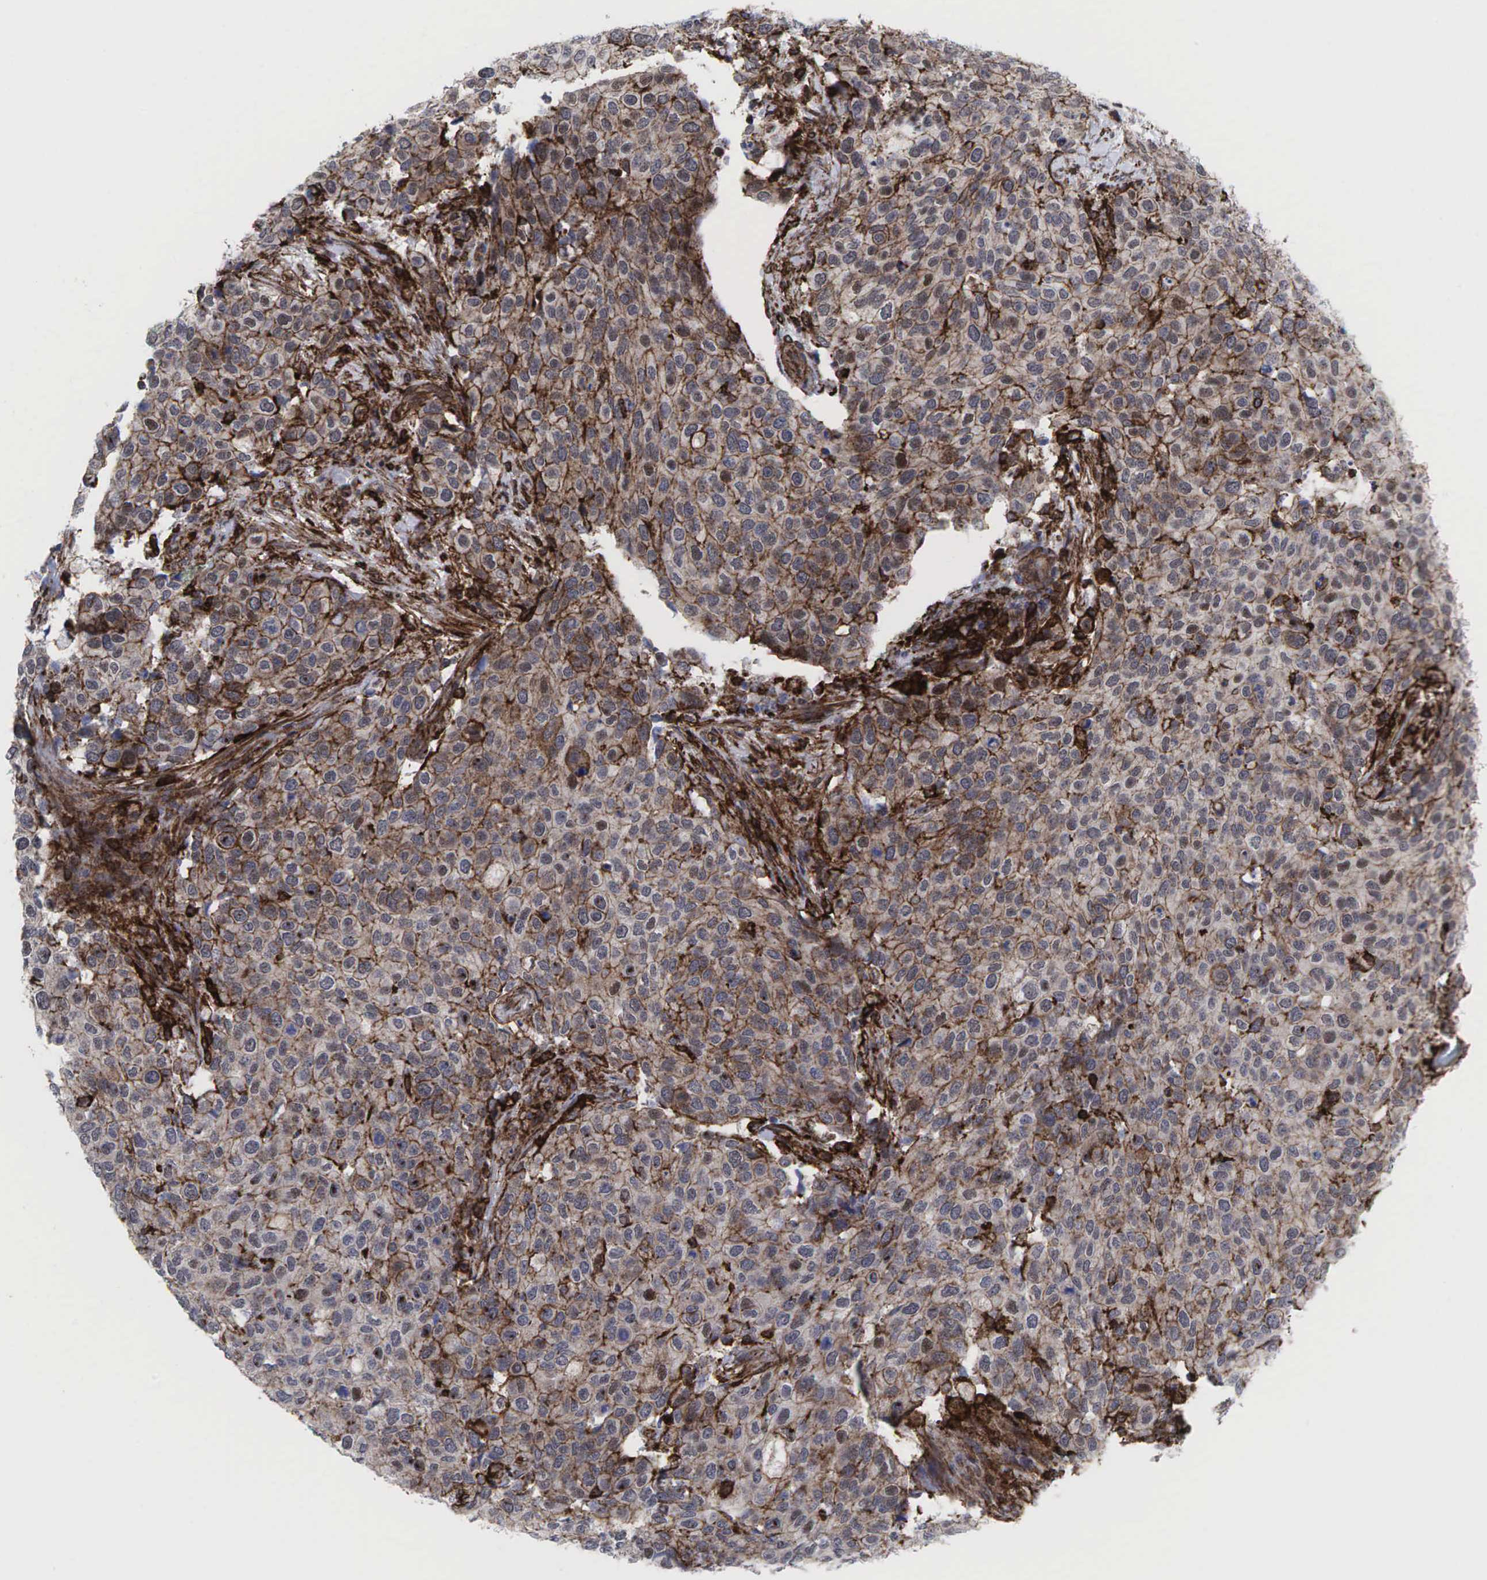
{"staining": {"intensity": "moderate", "quantity": ">75%", "location": "cytoplasmic/membranous"}, "tissue": "cervical cancer", "cell_type": "Tumor cells", "image_type": "cancer", "snomed": [{"axis": "morphology", "description": "Squamous cell carcinoma, NOS"}, {"axis": "topography", "description": "Cervix"}], "caption": "Brown immunohistochemical staining in human cervical cancer (squamous cell carcinoma) demonstrates moderate cytoplasmic/membranous expression in about >75% of tumor cells.", "gene": "GPRASP1", "patient": {"sex": "female", "age": 54}}